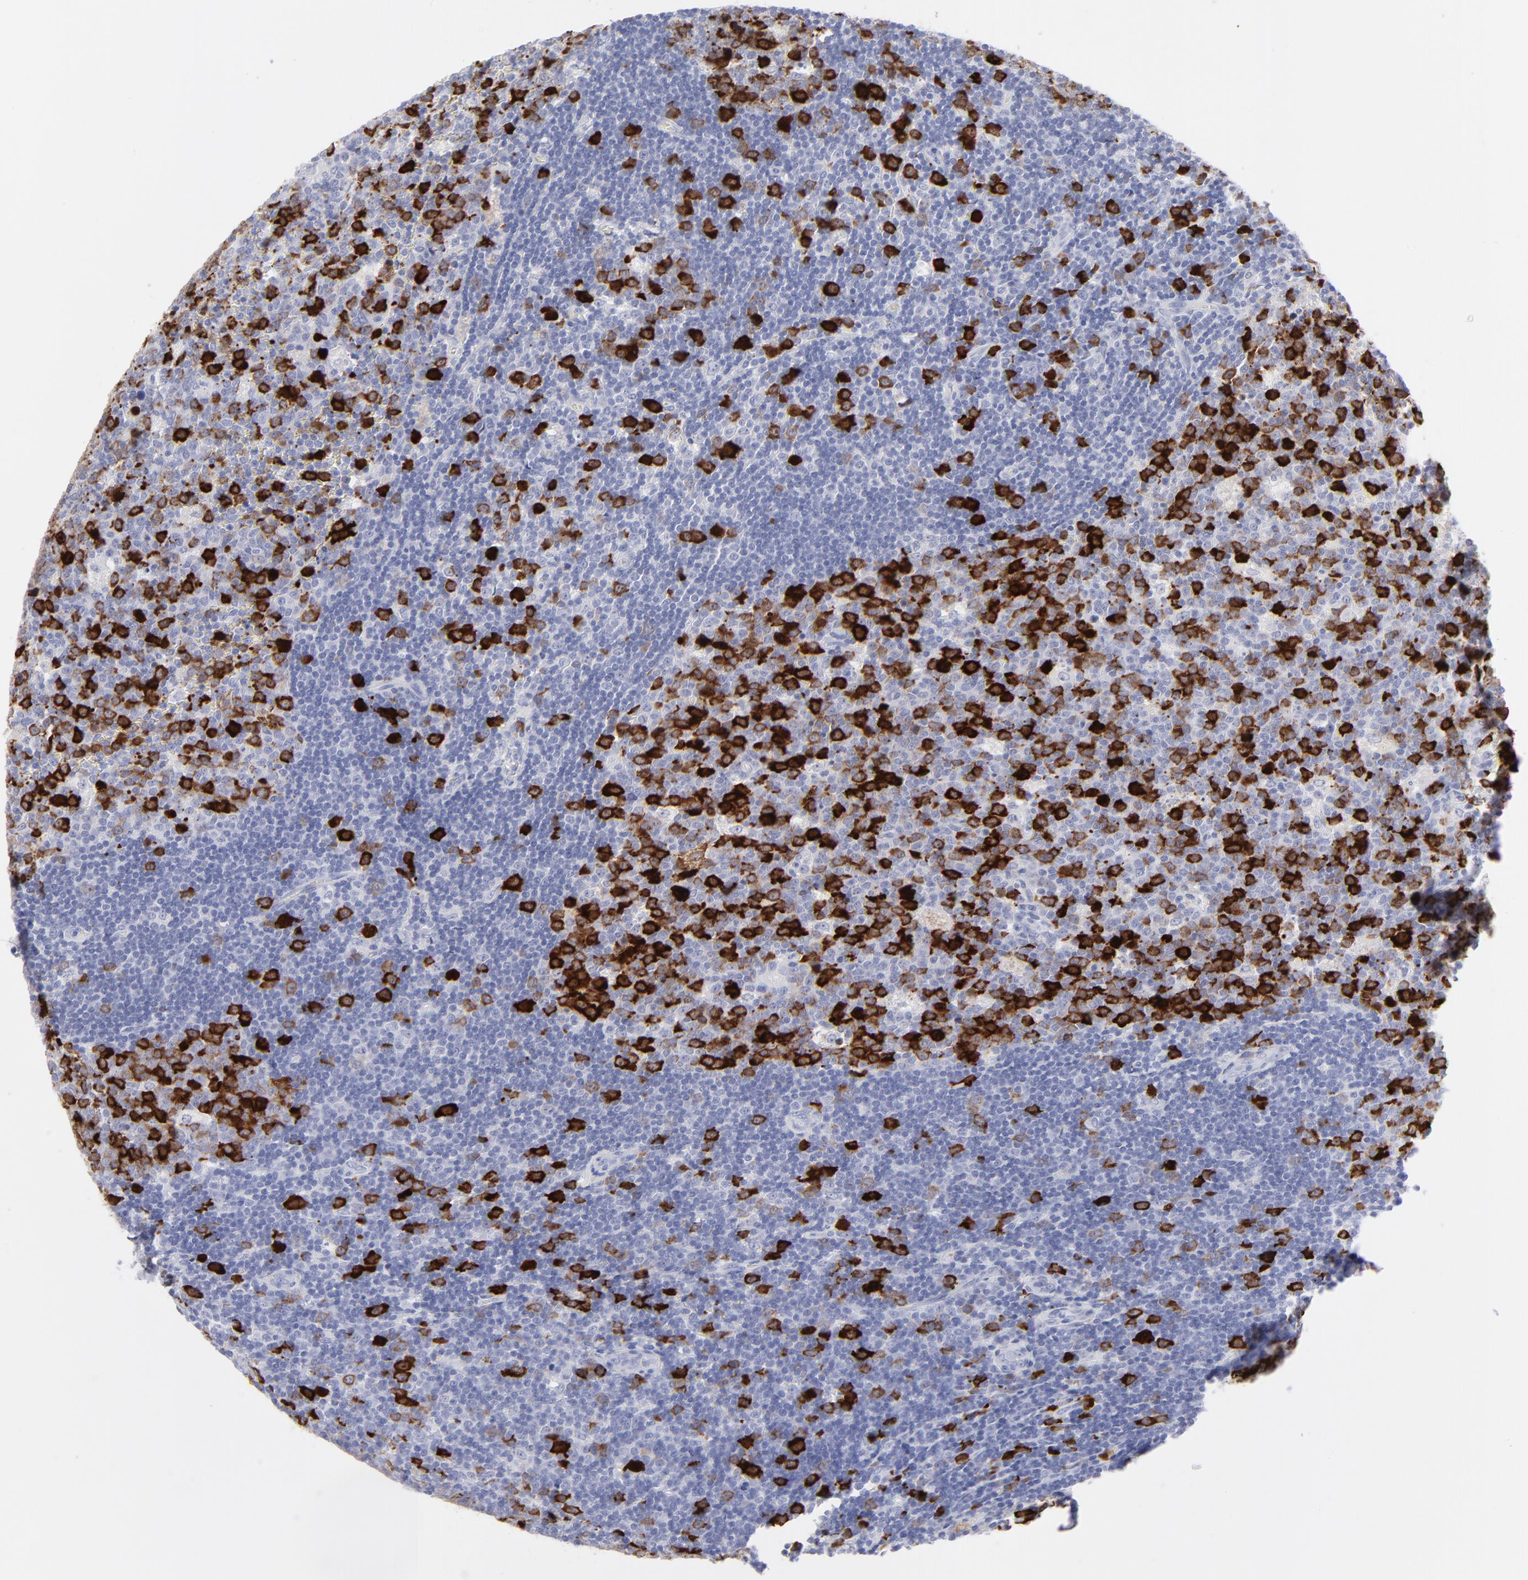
{"staining": {"intensity": "strong", "quantity": "25%-75%", "location": "cytoplasmic/membranous"}, "tissue": "lymph node", "cell_type": "Germinal center cells", "image_type": "normal", "snomed": [{"axis": "morphology", "description": "Normal tissue, NOS"}, {"axis": "topography", "description": "Lymph node"}, {"axis": "topography", "description": "Salivary gland"}], "caption": "This micrograph exhibits unremarkable lymph node stained with IHC to label a protein in brown. The cytoplasmic/membranous of germinal center cells show strong positivity for the protein. Nuclei are counter-stained blue.", "gene": "CCNB1", "patient": {"sex": "male", "age": 8}}